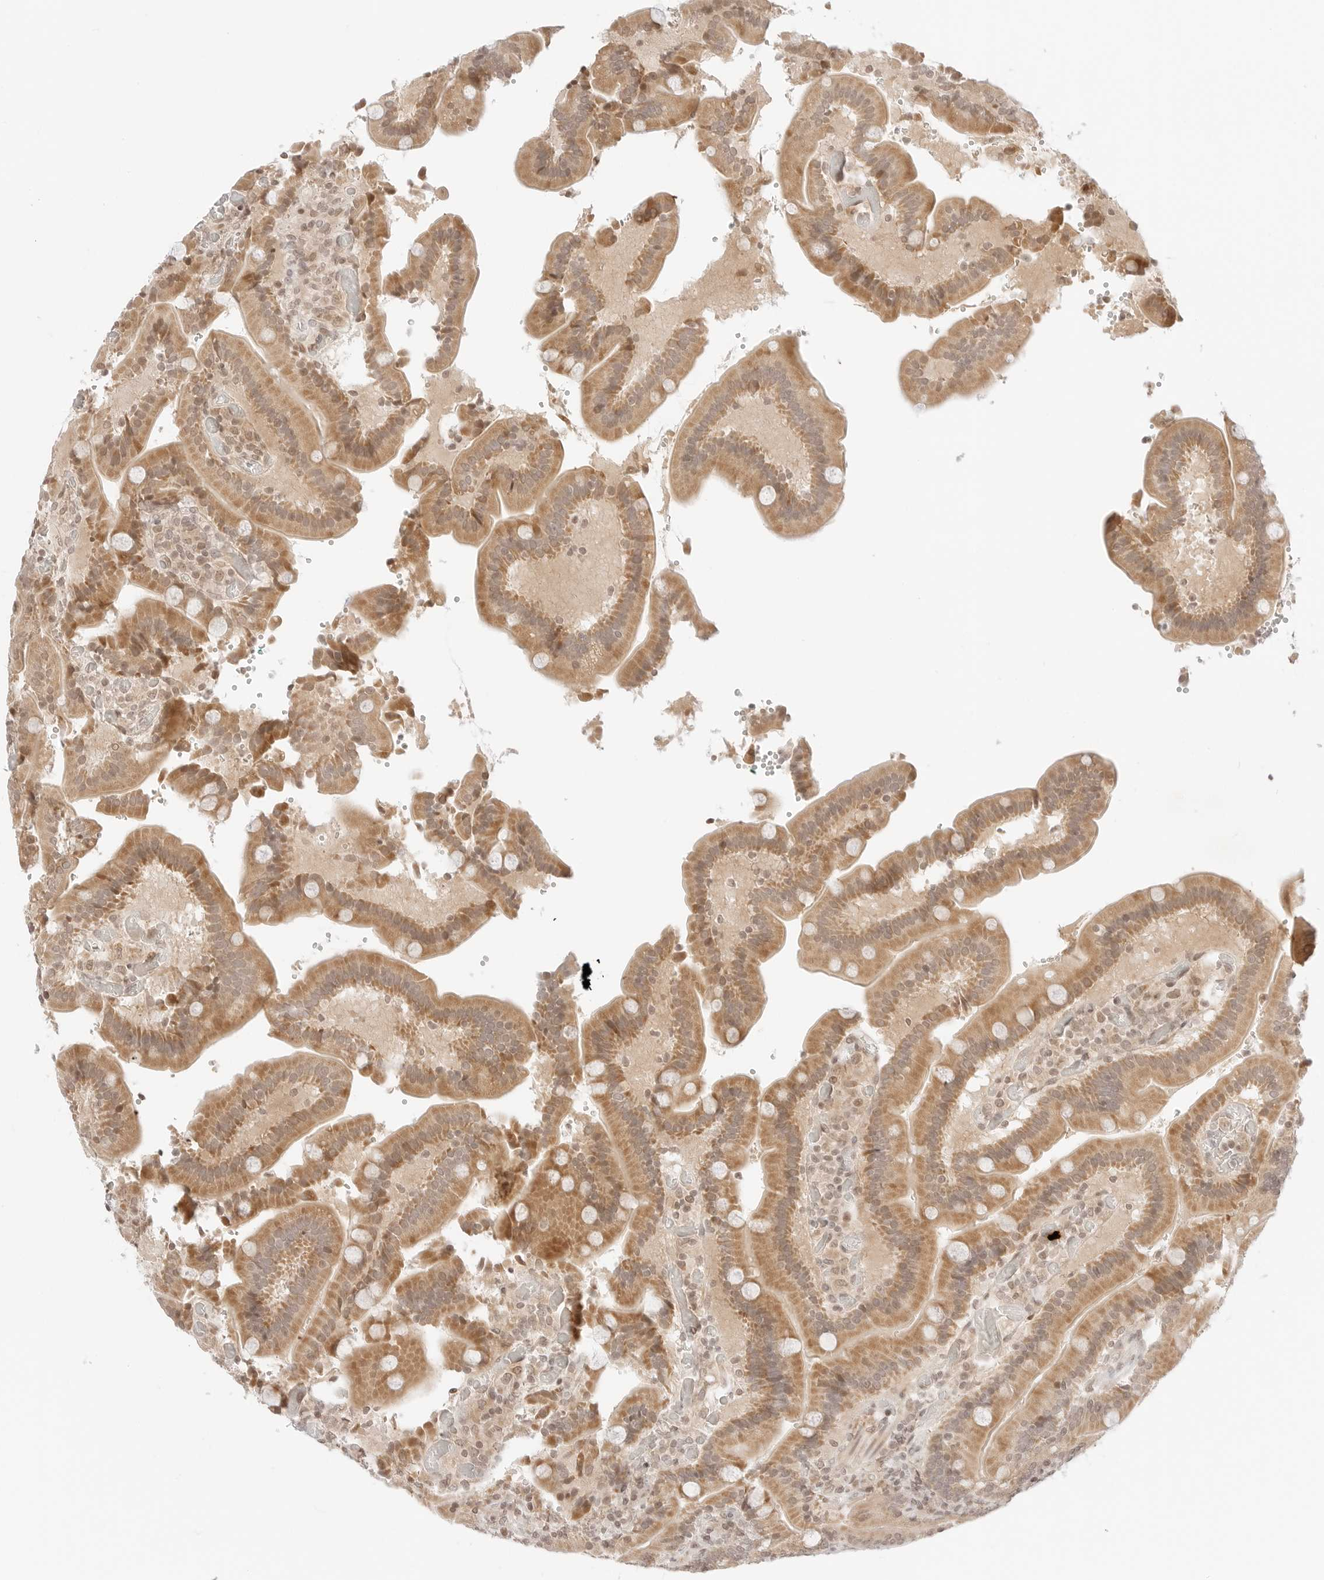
{"staining": {"intensity": "moderate", "quantity": ">75%", "location": "cytoplasmic/membranous,nuclear"}, "tissue": "duodenum", "cell_type": "Glandular cells", "image_type": "normal", "snomed": [{"axis": "morphology", "description": "Normal tissue, NOS"}, {"axis": "topography", "description": "Duodenum"}], "caption": "The photomicrograph displays a brown stain indicating the presence of a protein in the cytoplasmic/membranous,nuclear of glandular cells in duodenum.", "gene": "RPS6KL1", "patient": {"sex": "female", "age": 62}}